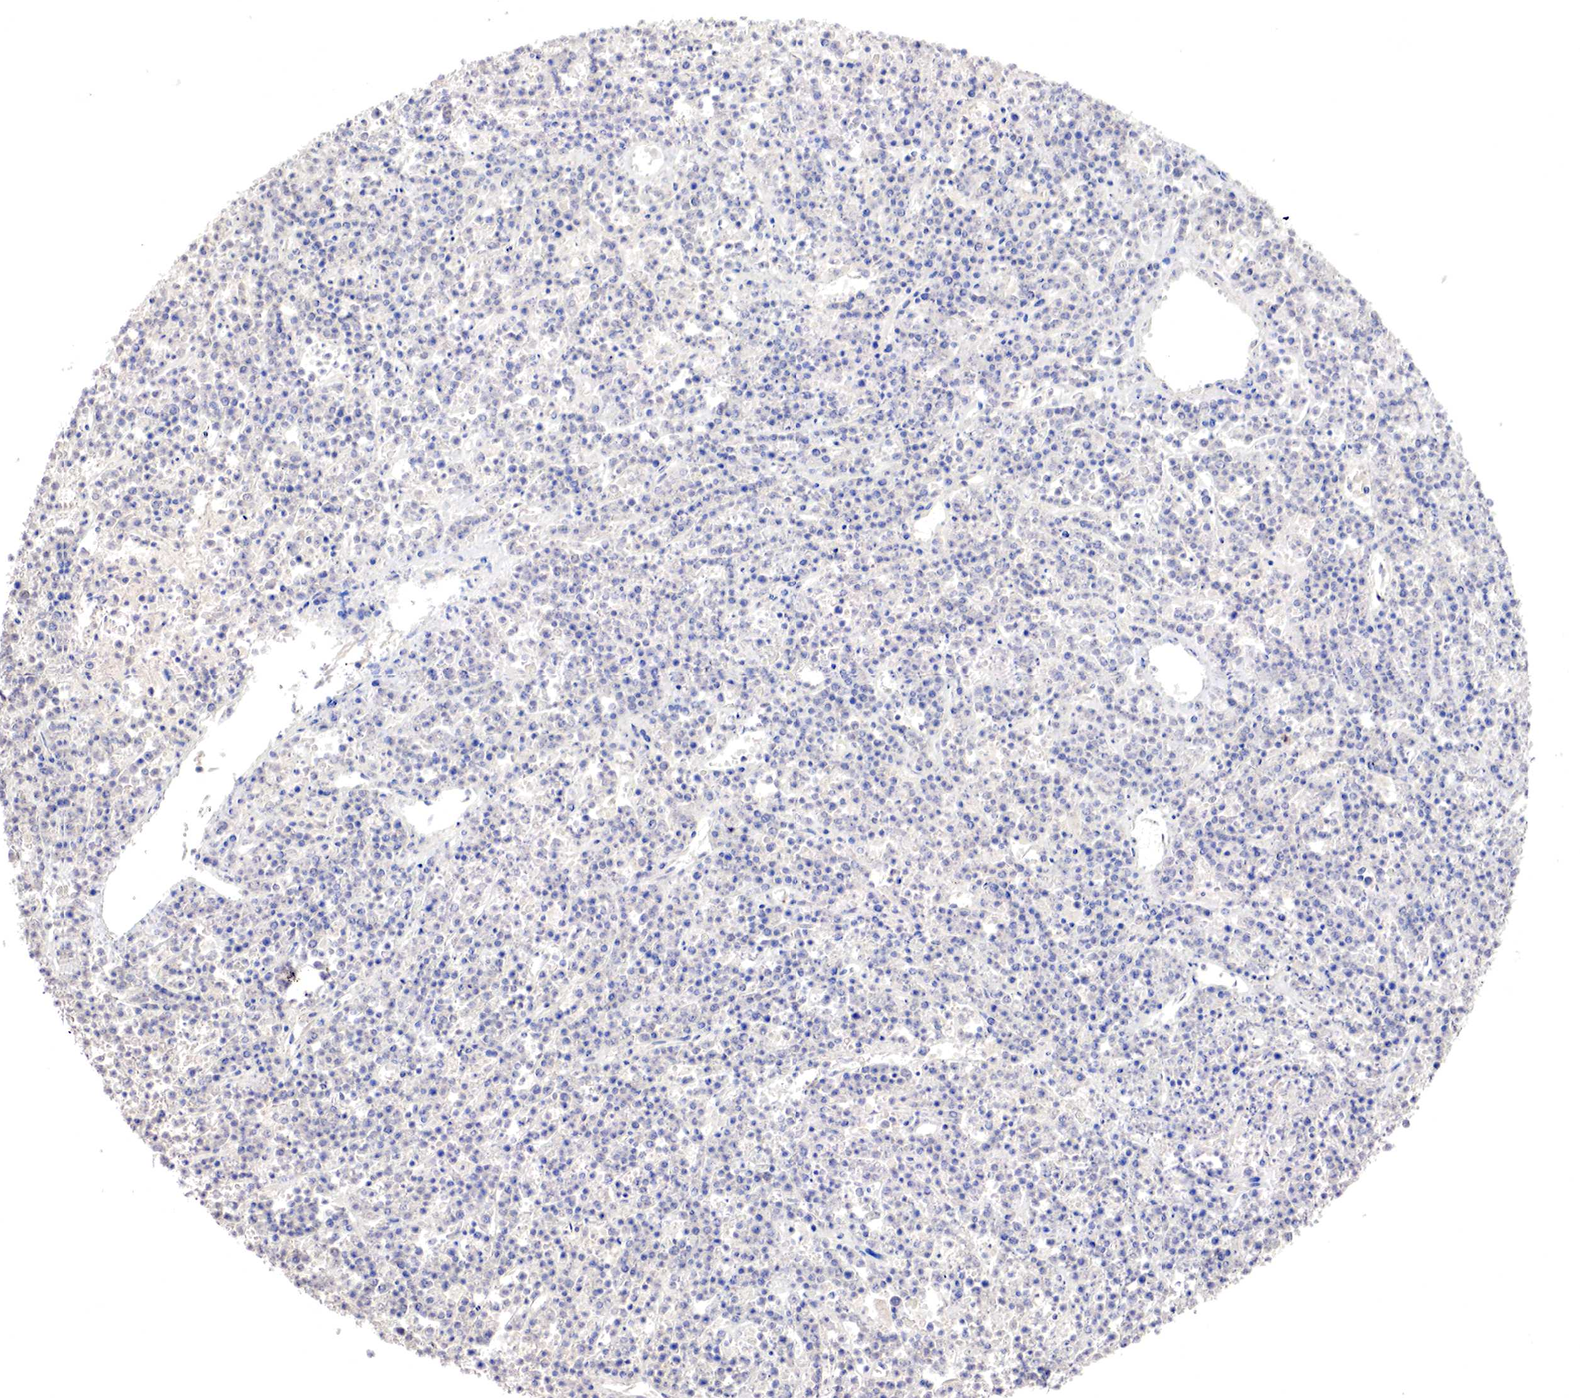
{"staining": {"intensity": "negative", "quantity": "none", "location": "none"}, "tissue": "lymphoma", "cell_type": "Tumor cells", "image_type": "cancer", "snomed": [{"axis": "morphology", "description": "Malignant lymphoma, non-Hodgkin's type, High grade"}, {"axis": "topography", "description": "Ovary"}], "caption": "This is an immunohistochemistry (IHC) photomicrograph of malignant lymphoma, non-Hodgkin's type (high-grade). There is no expression in tumor cells.", "gene": "GATA1", "patient": {"sex": "female", "age": 56}}